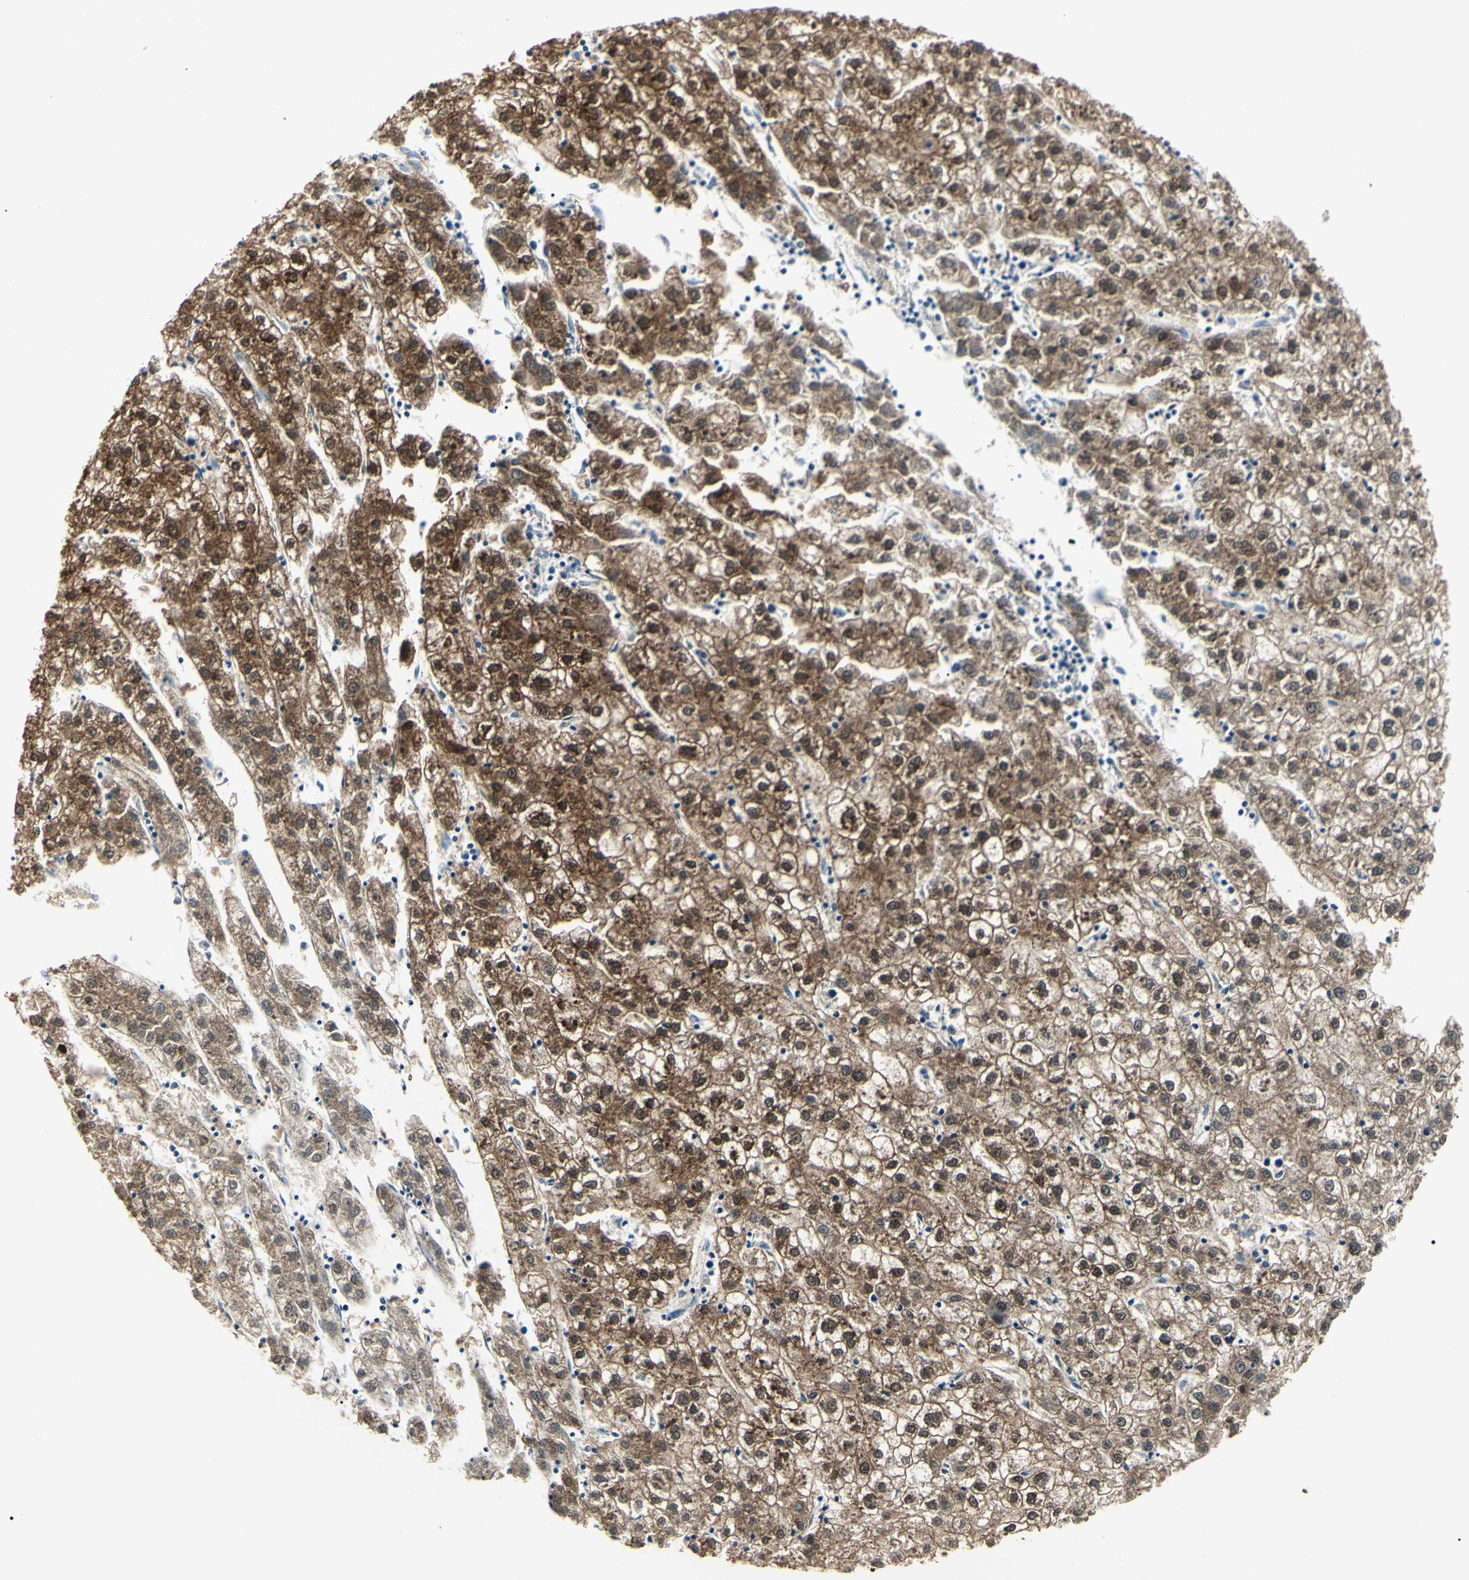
{"staining": {"intensity": "strong", "quantity": "25%-75%", "location": "cytoplasmic/membranous,nuclear"}, "tissue": "liver cancer", "cell_type": "Tumor cells", "image_type": "cancer", "snomed": [{"axis": "morphology", "description": "Carcinoma, Hepatocellular, NOS"}, {"axis": "topography", "description": "Liver"}], "caption": "High-magnification brightfield microscopy of liver cancer stained with DAB (brown) and counterstained with hematoxylin (blue). tumor cells exhibit strong cytoplasmic/membranous and nuclear expression is present in approximately25%-75% of cells.", "gene": "AKR1C3", "patient": {"sex": "male", "age": 72}}